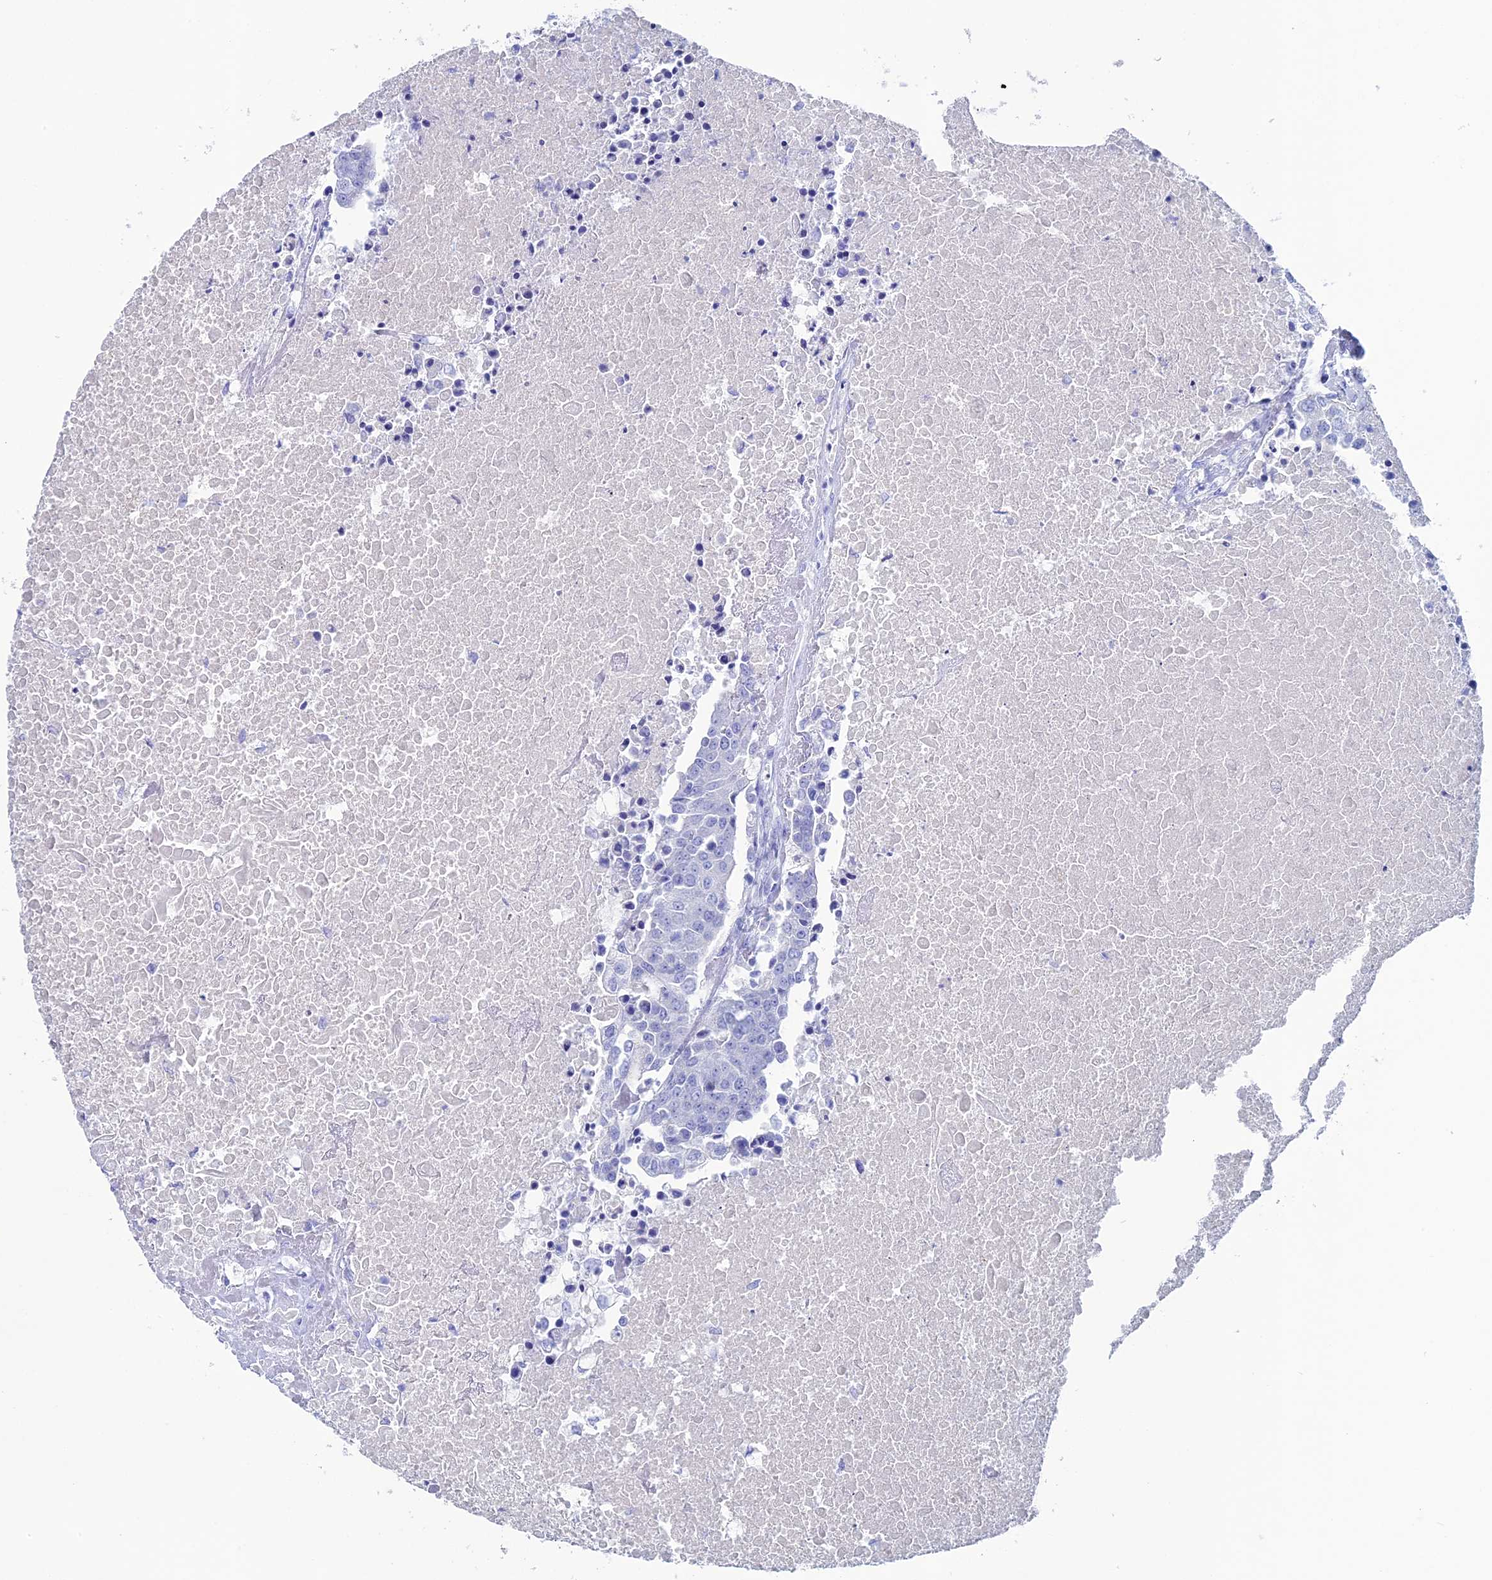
{"staining": {"intensity": "negative", "quantity": "none", "location": "none"}, "tissue": "urothelial cancer", "cell_type": "Tumor cells", "image_type": "cancer", "snomed": [{"axis": "morphology", "description": "Urothelial carcinoma, High grade"}, {"axis": "topography", "description": "Urinary bladder"}], "caption": "An immunohistochemistry (IHC) image of urothelial cancer is shown. There is no staining in tumor cells of urothelial cancer.", "gene": "UNC119", "patient": {"sex": "female", "age": 85}}